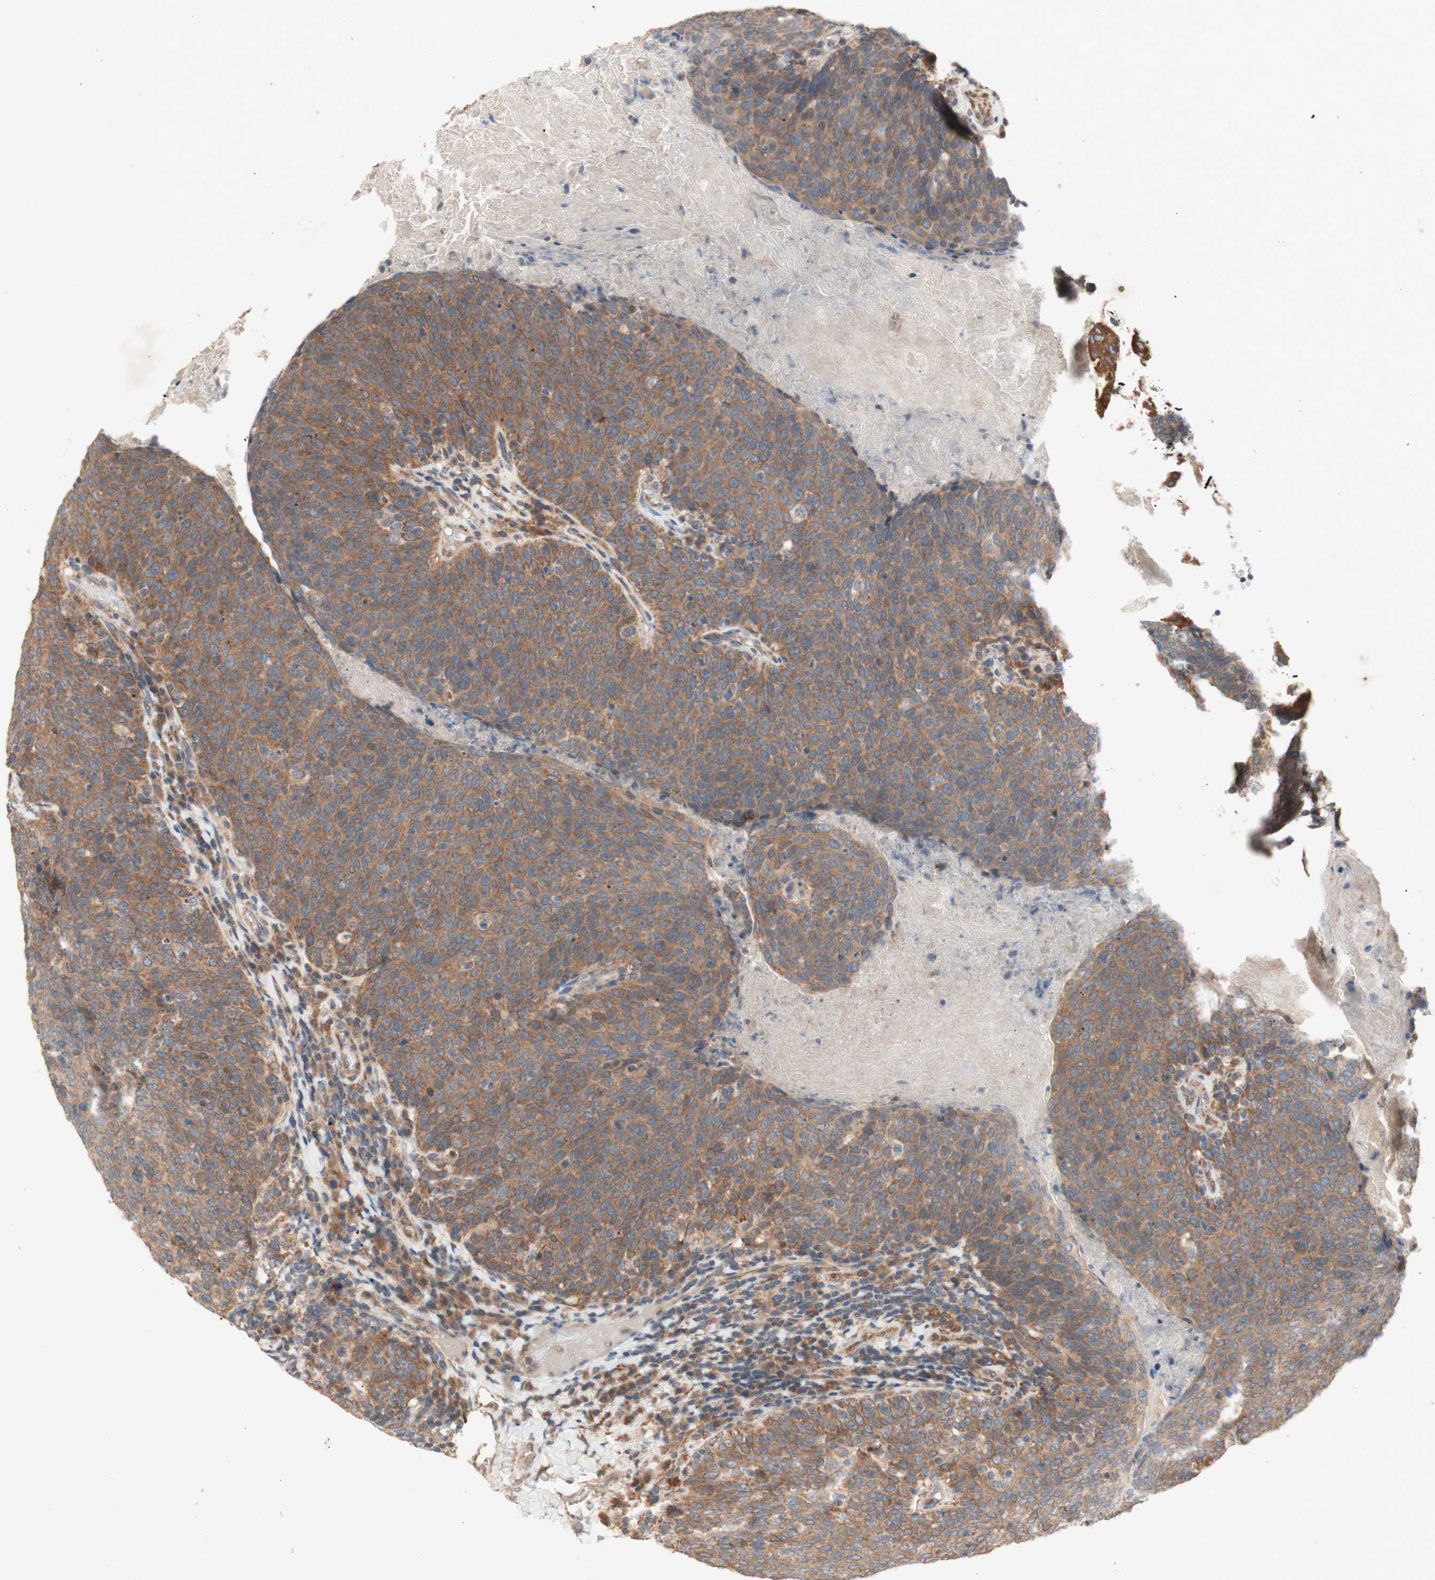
{"staining": {"intensity": "moderate", "quantity": ">75%", "location": "cytoplasmic/membranous"}, "tissue": "head and neck cancer", "cell_type": "Tumor cells", "image_type": "cancer", "snomed": [{"axis": "morphology", "description": "Squamous cell carcinoma, NOS"}, {"axis": "morphology", "description": "Squamous cell carcinoma, metastatic, NOS"}, {"axis": "topography", "description": "Lymph node"}, {"axis": "topography", "description": "Head-Neck"}], "caption": "Immunohistochemistry of metastatic squamous cell carcinoma (head and neck) shows medium levels of moderate cytoplasmic/membranous expression in approximately >75% of tumor cells. The protein is stained brown, and the nuclei are stained in blue (DAB IHC with brightfield microscopy, high magnification).", "gene": "SOCS2", "patient": {"sex": "male", "age": 62}}